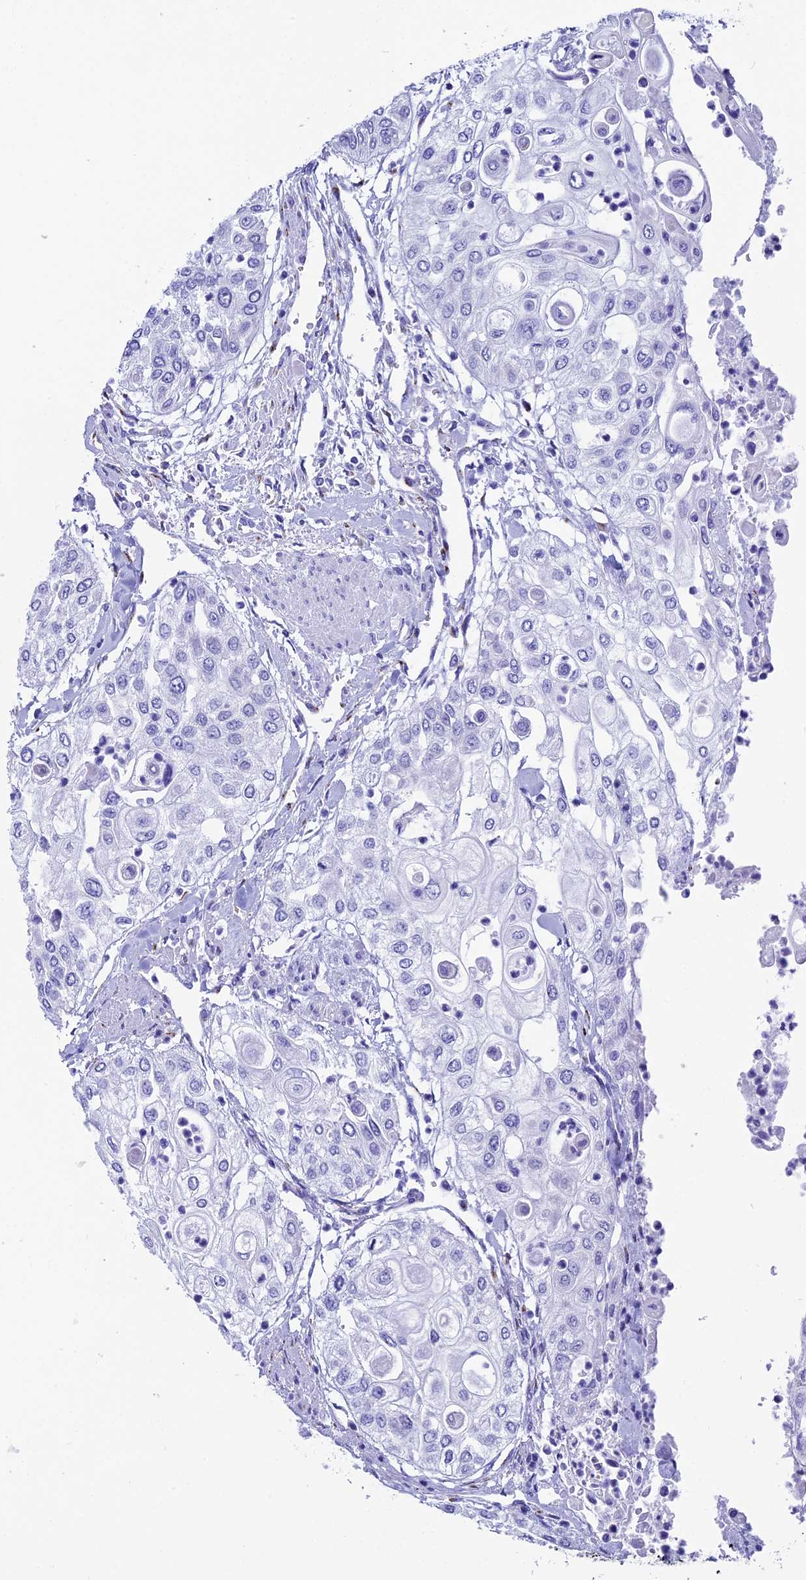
{"staining": {"intensity": "negative", "quantity": "none", "location": "none"}, "tissue": "urothelial cancer", "cell_type": "Tumor cells", "image_type": "cancer", "snomed": [{"axis": "morphology", "description": "Urothelial carcinoma, High grade"}, {"axis": "topography", "description": "Urinary bladder"}], "caption": "Immunohistochemistry (IHC) of human high-grade urothelial carcinoma demonstrates no staining in tumor cells.", "gene": "AP3B2", "patient": {"sex": "female", "age": 79}}